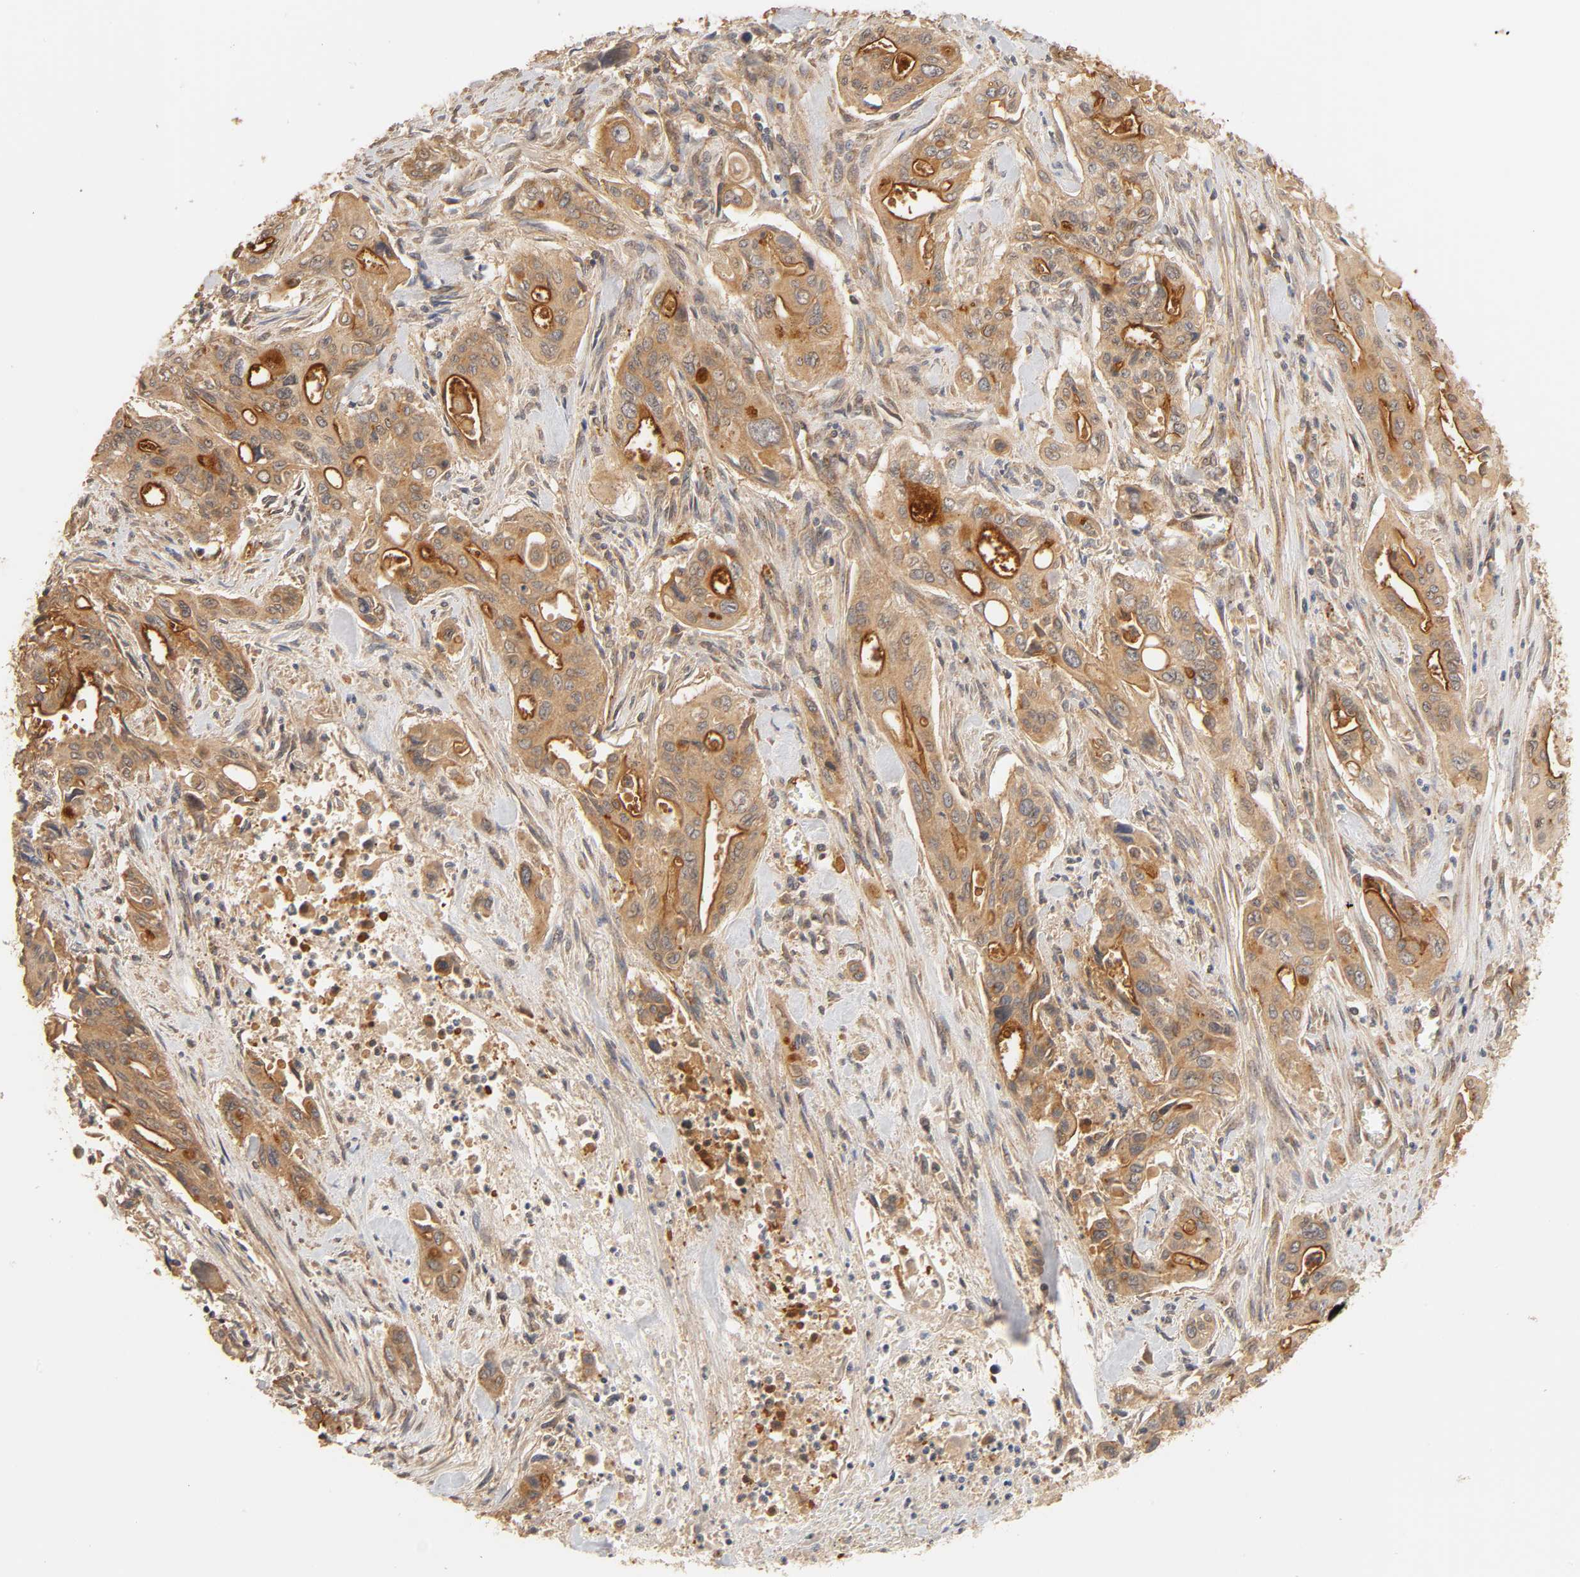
{"staining": {"intensity": "strong", "quantity": ">75%", "location": "cytoplasmic/membranous"}, "tissue": "pancreatic cancer", "cell_type": "Tumor cells", "image_type": "cancer", "snomed": [{"axis": "morphology", "description": "Adenocarcinoma, NOS"}, {"axis": "topography", "description": "Pancreas"}], "caption": "Immunohistochemical staining of pancreatic cancer (adenocarcinoma) demonstrates high levels of strong cytoplasmic/membranous protein expression in about >75% of tumor cells.", "gene": "EPS8", "patient": {"sex": "male", "age": 77}}